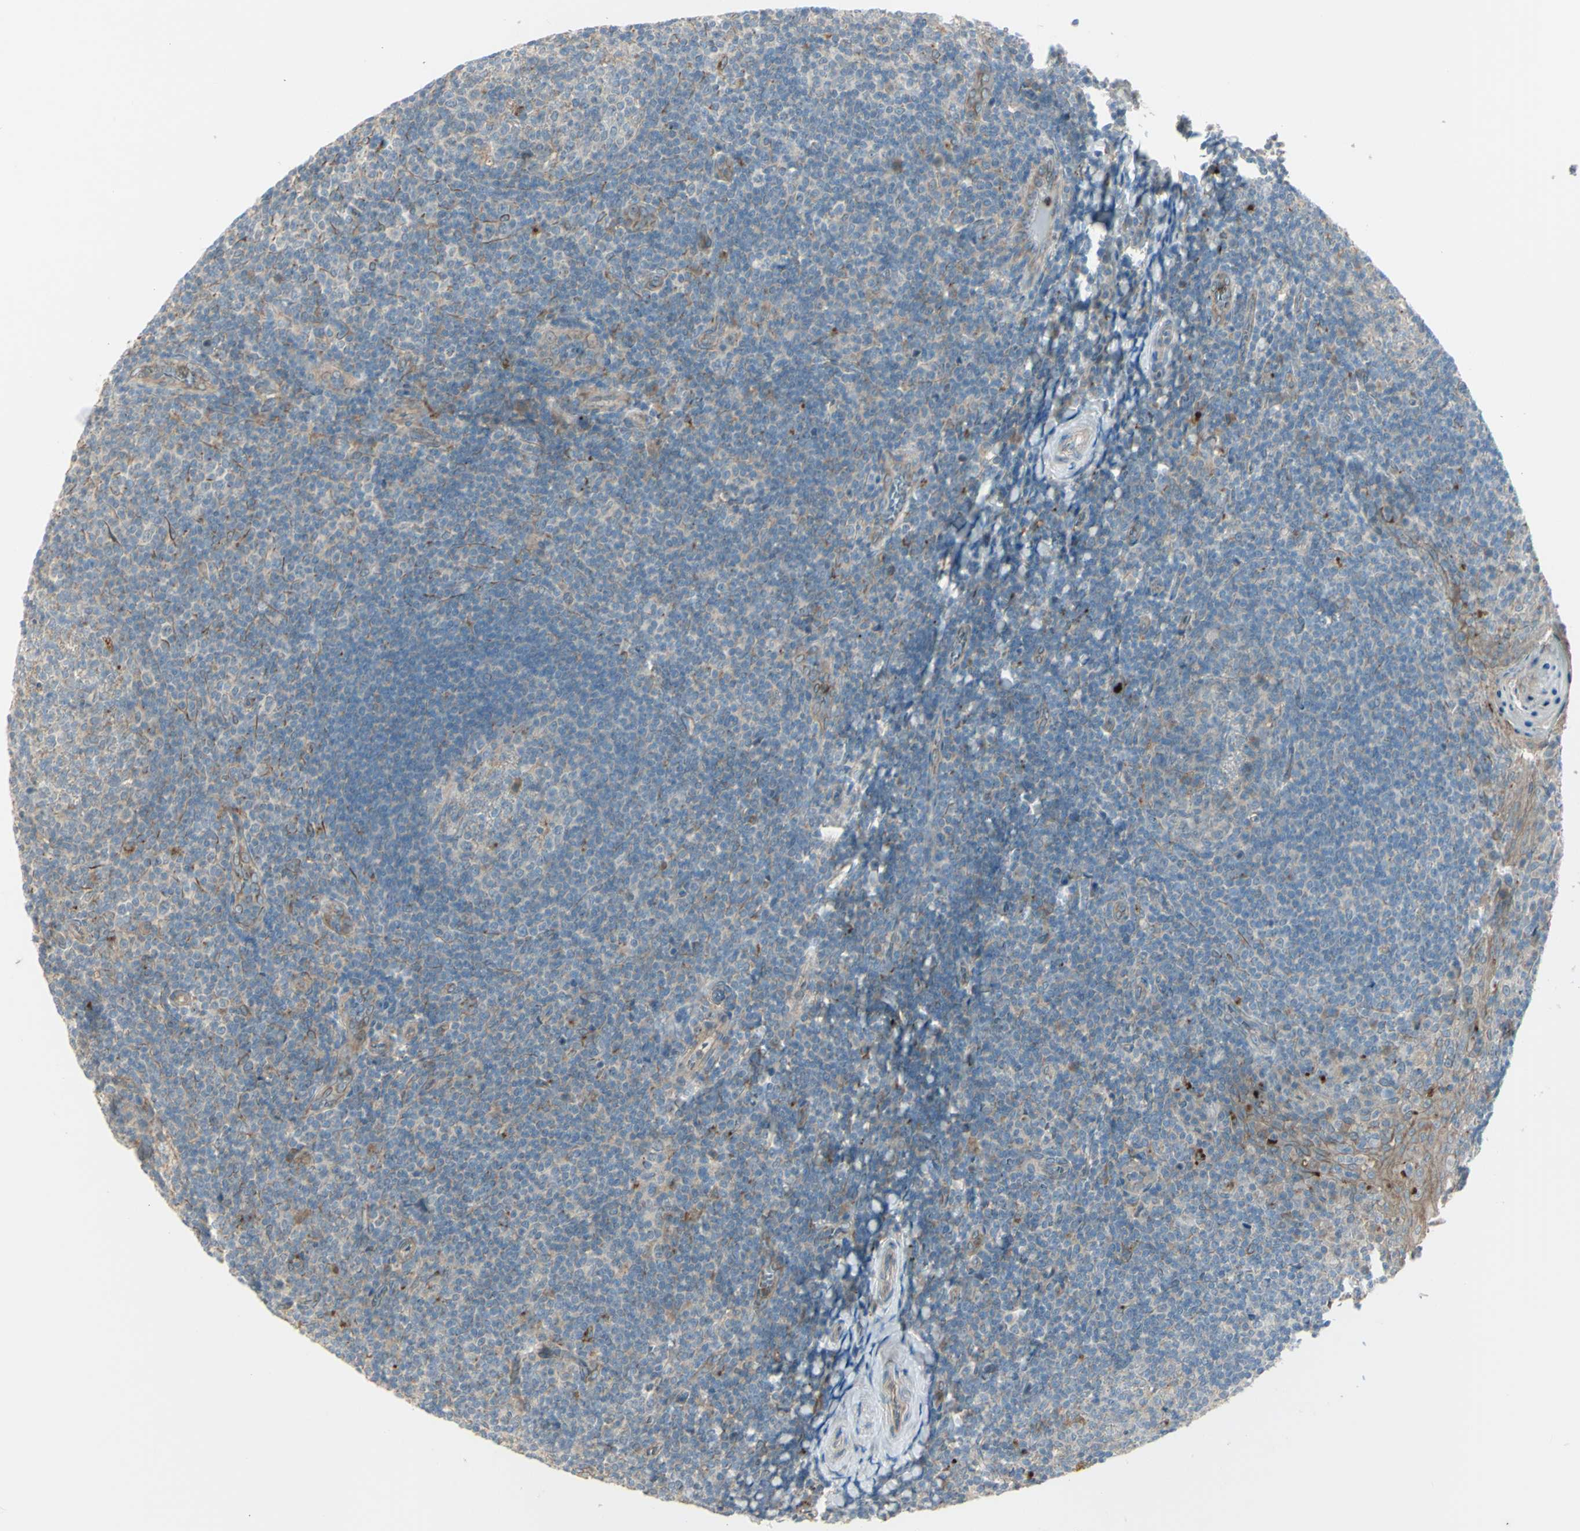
{"staining": {"intensity": "moderate", "quantity": "<25%", "location": "cytoplasmic/membranous"}, "tissue": "tonsil", "cell_type": "Germinal center cells", "image_type": "normal", "snomed": [{"axis": "morphology", "description": "Normal tissue, NOS"}, {"axis": "topography", "description": "Tonsil"}], "caption": "IHC micrograph of normal tonsil: tonsil stained using immunohistochemistry displays low levels of moderate protein expression localized specifically in the cytoplasmic/membranous of germinal center cells, appearing as a cytoplasmic/membranous brown color.", "gene": "LMTK2", "patient": {"sex": "male", "age": 31}}